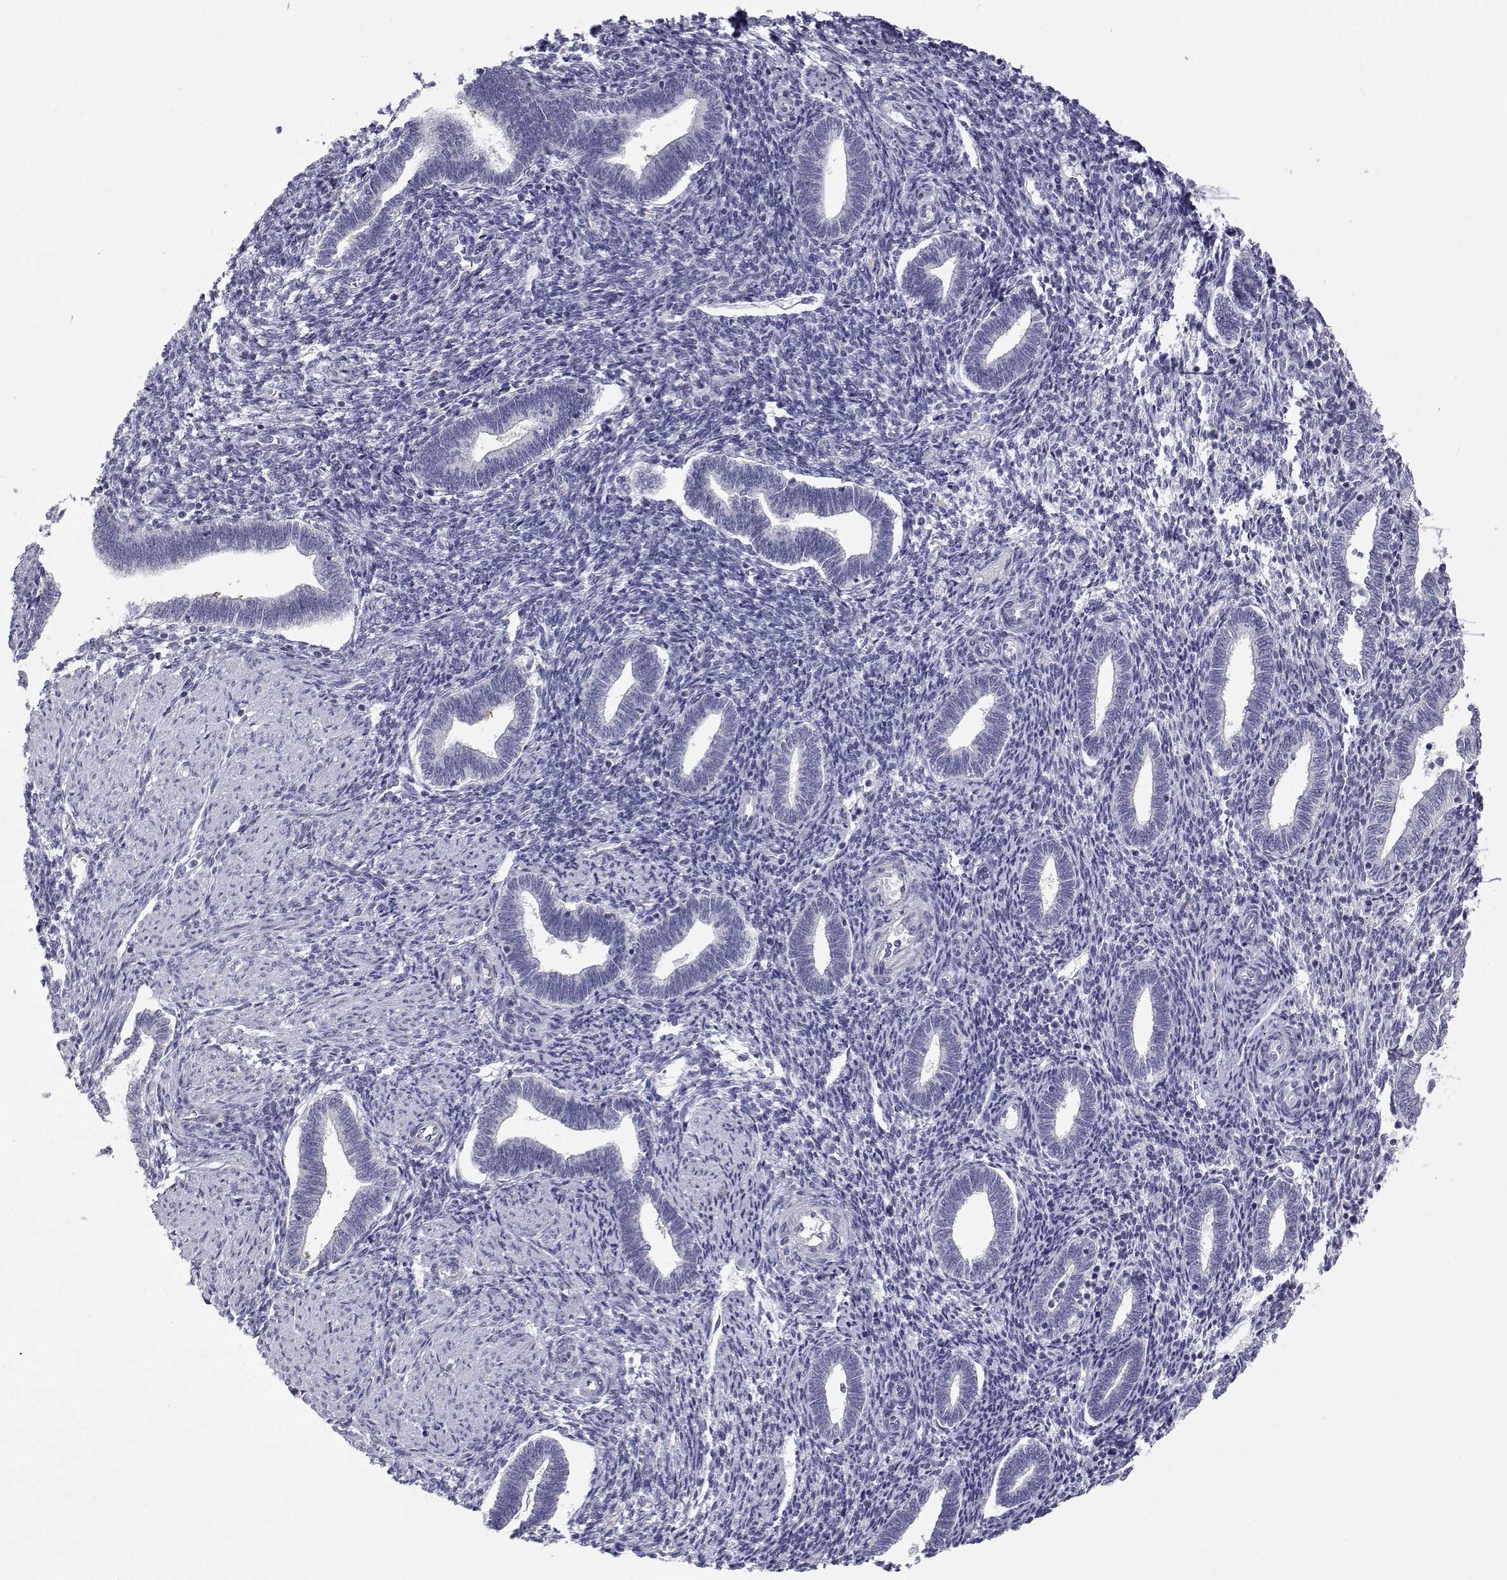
{"staining": {"intensity": "negative", "quantity": "none", "location": "none"}, "tissue": "endometrium", "cell_type": "Cells in endometrial stroma", "image_type": "normal", "snomed": [{"axis": "morphology", "description": "Normal tissue, NOS"}, {"axis": "topography", "description": "Endometrium"}], "caption": "DAB (3,3'-diaminobenzidine) immunohistochemical staining of normal endometrium shows no significant expression in cells in endometrial stroma.", "gene": "ANKRD65", "patient": {"sex": "female", "age": 42}}